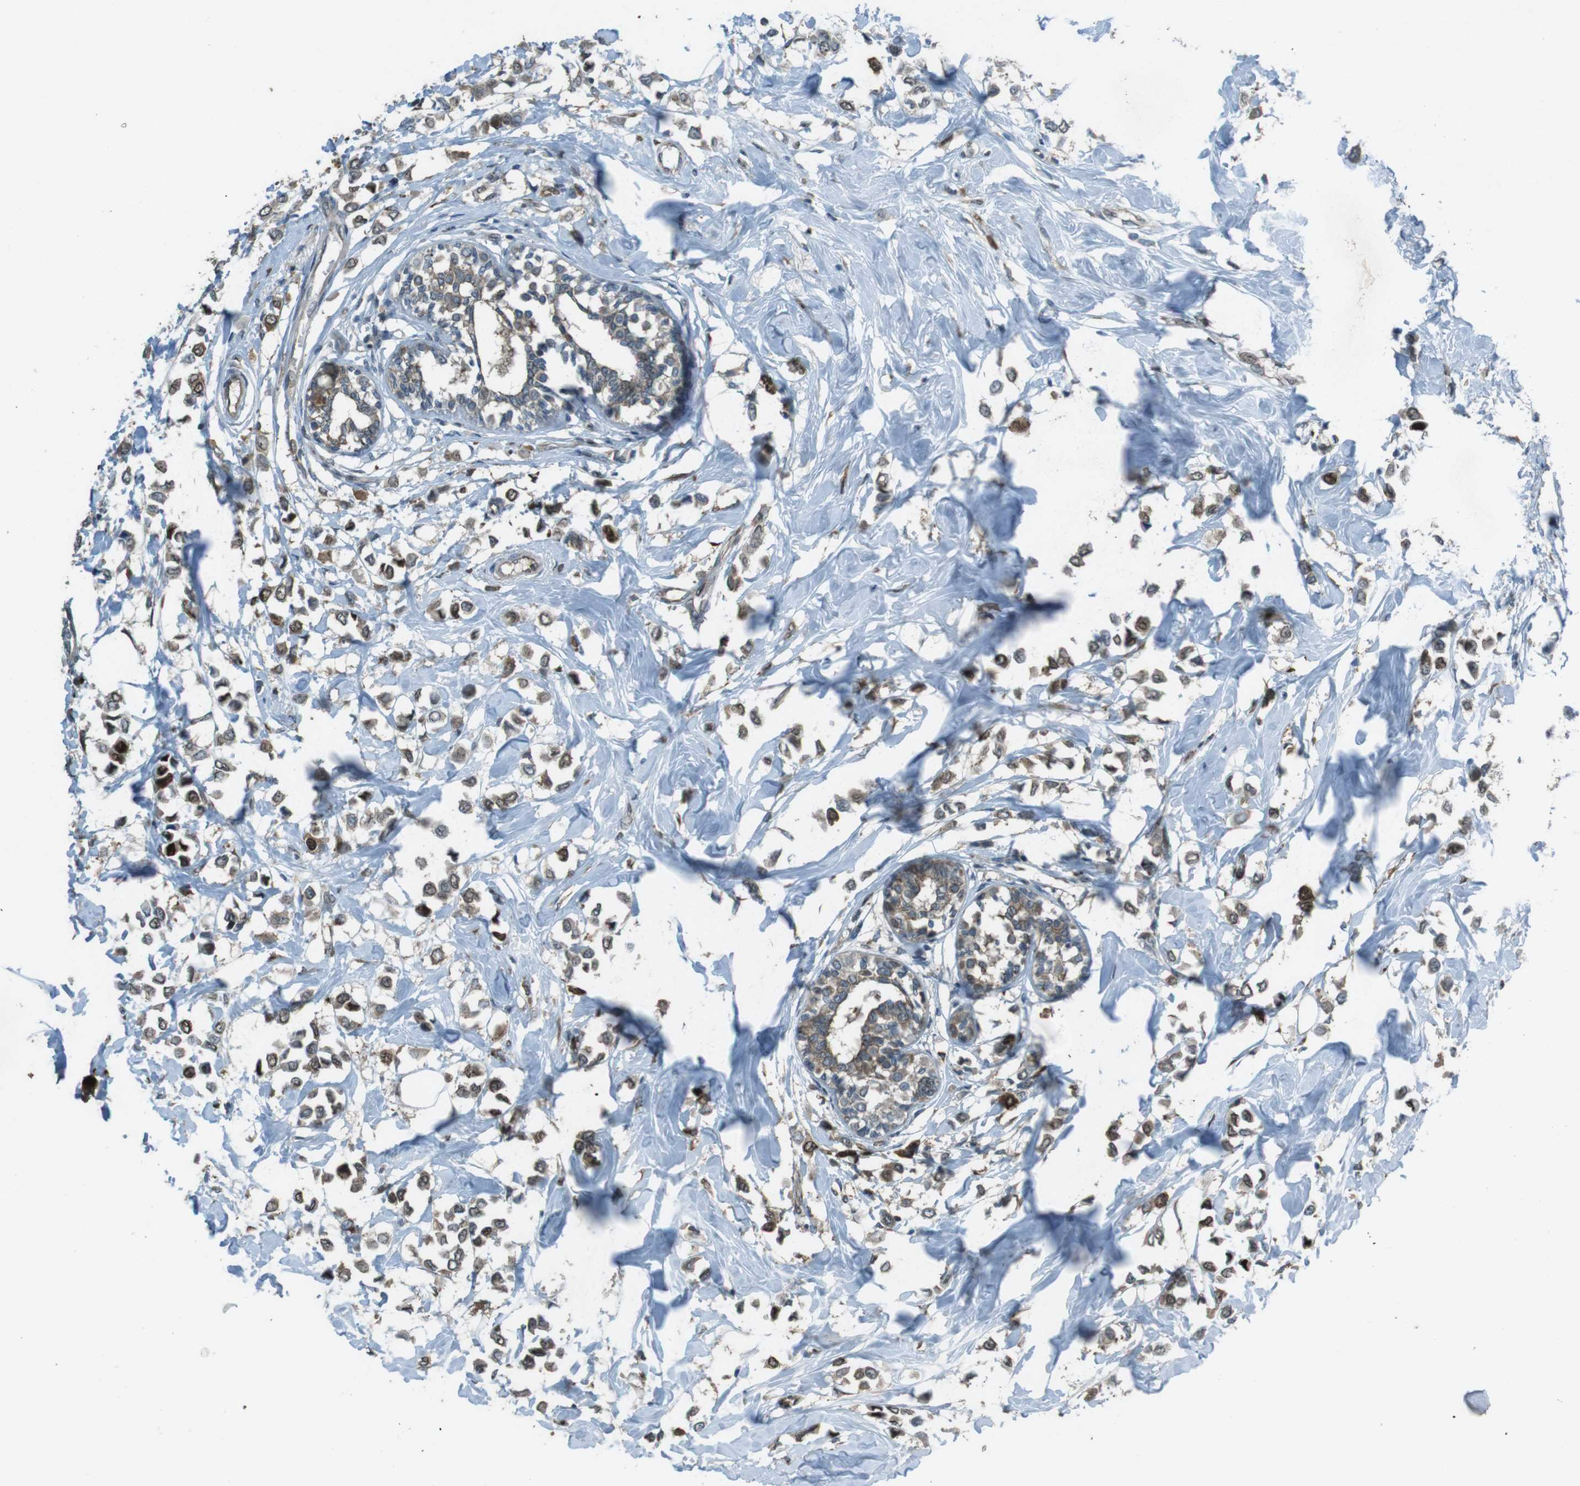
{"staining": {"intensity": "moderate", "quantity": ">75%", "location": "cytoplasmic/membranous"}, "tissue": "breast cancer", "cell_type": "Tumor cells", "image_type": "cancer", "snomed": [{"axis": "morphology", "description": "Lobular carcinoma"}, {"axis": "topography", "description": "Breast"}], "caption": "There is medium levels of moderate cytoplasmic/membranous expression in tumor cells of breast cancer (lobular carcinoma), as demonstrated by immunohistochemical staining (brown color).", "gene": "ZNF330", "patient": {"sex": "female", "age": 51}}